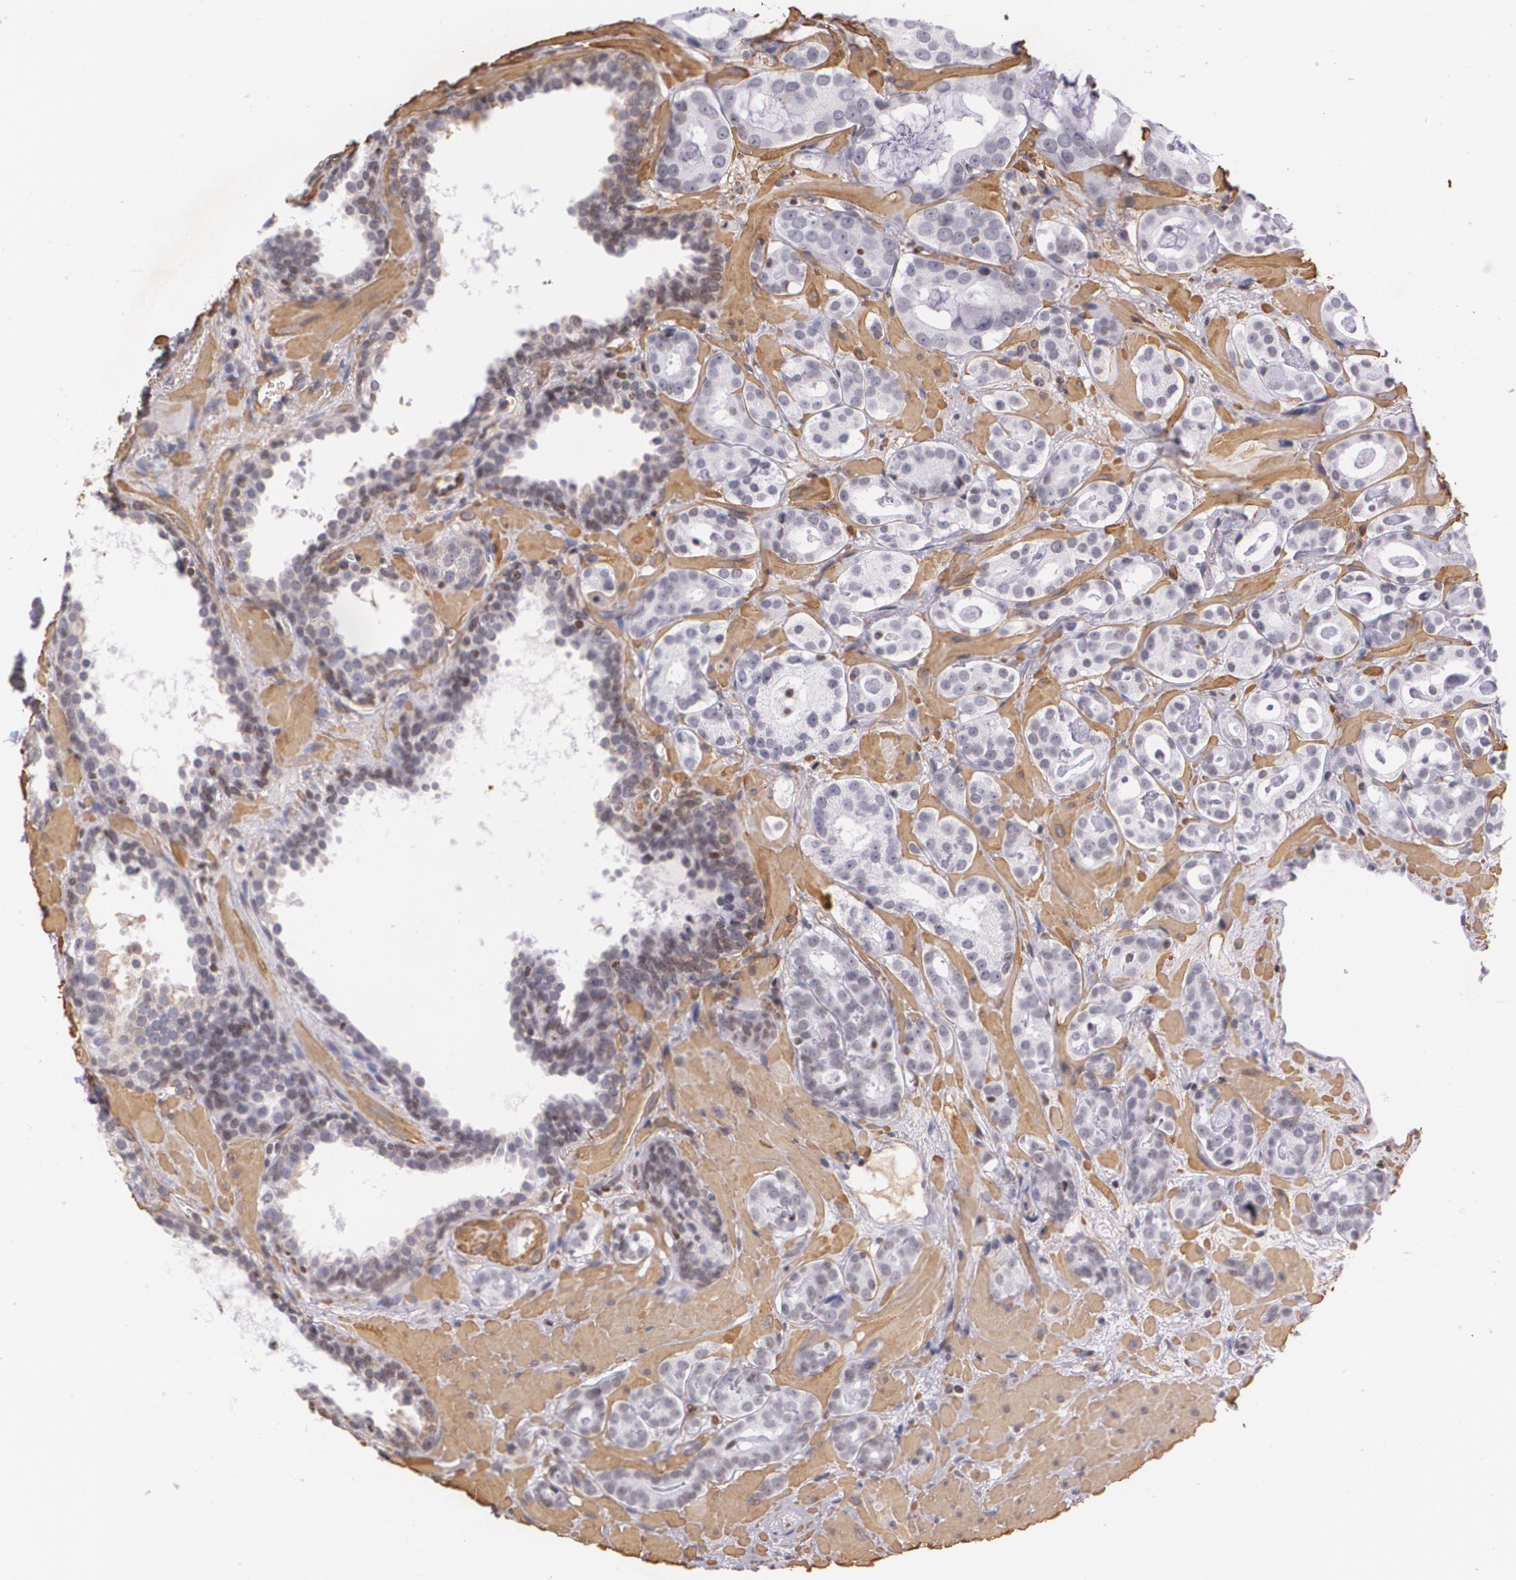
{"staining": {"intensity": "negative", "quantity": "none", "location": "none"}, "tissue": "prostate cancer", "cell_type": "Tumor cells", "image_type": "cancer", "snomed": [{"axis": "morphology", "description": "Adenocarcinoma, Low grade"}, {"axis": "topography", "description": "Prostate"}], "caption": "An IHC photomicrograph of prostate cancer is shown. There is no staining in tumor cells of prostate cancer. (Immunohistochemistry, brightfield microscopy, high magnification).", "gene": "VAMP1", "patient": {"sex": "male", "age": 57}}